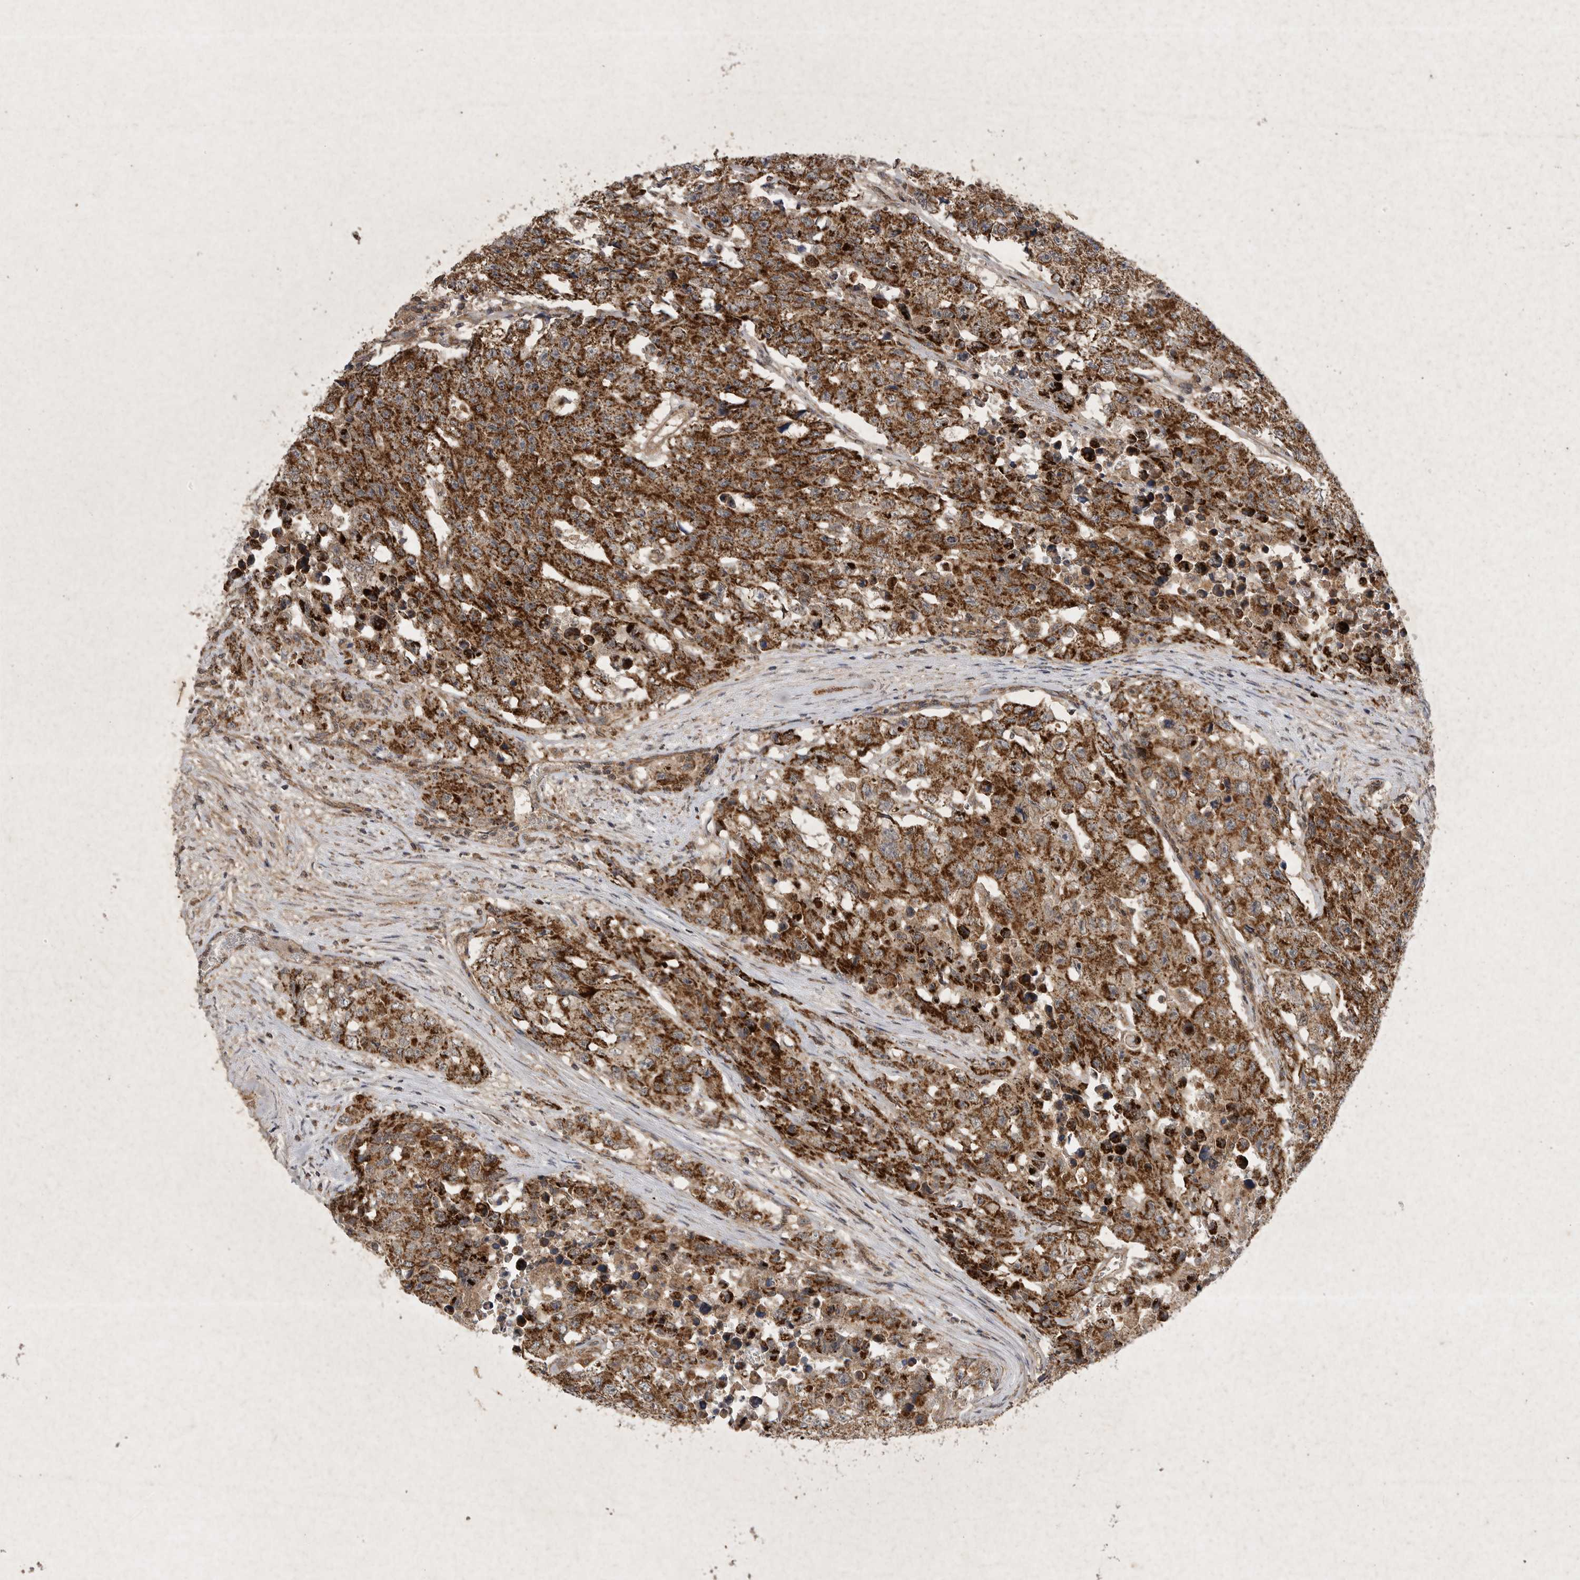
{"staining": {"intensity": "strong", "quantity": ">75%", "location": "cytoplasmic/membranous"}, "tissue": "testis cancer", "cell_type": "Tumor cells", "image_type": "cancer", "snomed": [{"axis": "morphology", "description": "Carcinoma, Embryonal, NOS"}, {"axis": "topography", "description": "Testis"}], "caption": "IHC micrograph of neoplastic tissue: testis embryonal carcinoma stained using IHC displays high levels of strong protein expression localized specifically in the cytoplasmic/membranous of tumor cells, appearing as a cytoplasmic/membranous brown color.", "gene": "DDR1", "patient": {"sex": "male", "age": 28}}